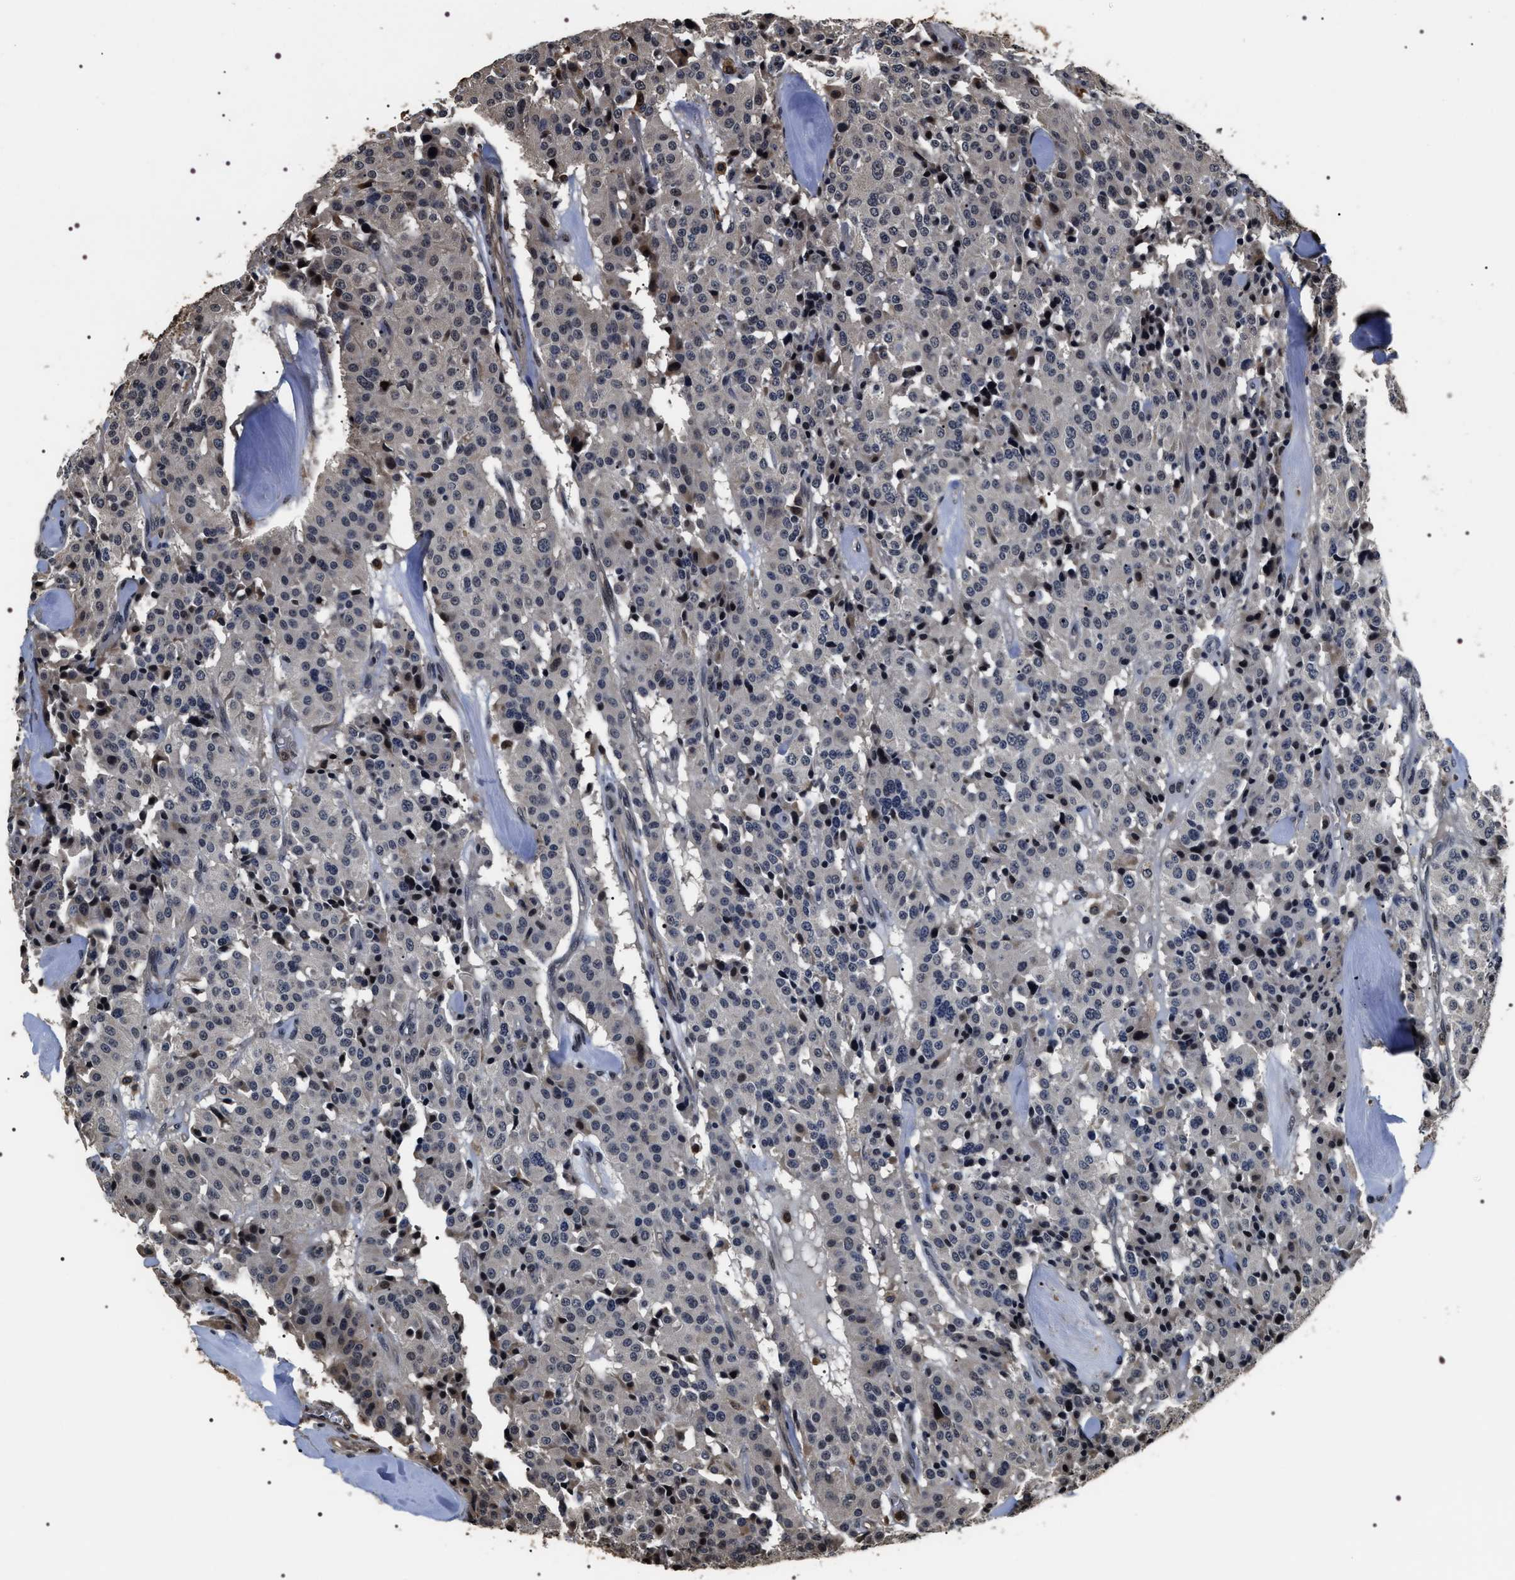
{"staining": {"intensity": "weak", "quantity": "<25%", "location": "cytoplasmic/membranous"}, "tissue": "carcinoid", "cell_type": "Tumor cells", "image_type": "cancer", "snomed": [{"axis": "morphology", "description": "Carcinoid, malignant, NOS"}, {"axis": "topography", "description": "Lung"}], "caption": "Protein analysis of carcinoid (malignant) exhibits no significant expression in tumor cells.", "gene": "ARHGAP22", "patient": {"sex": "male", "age": 30}}